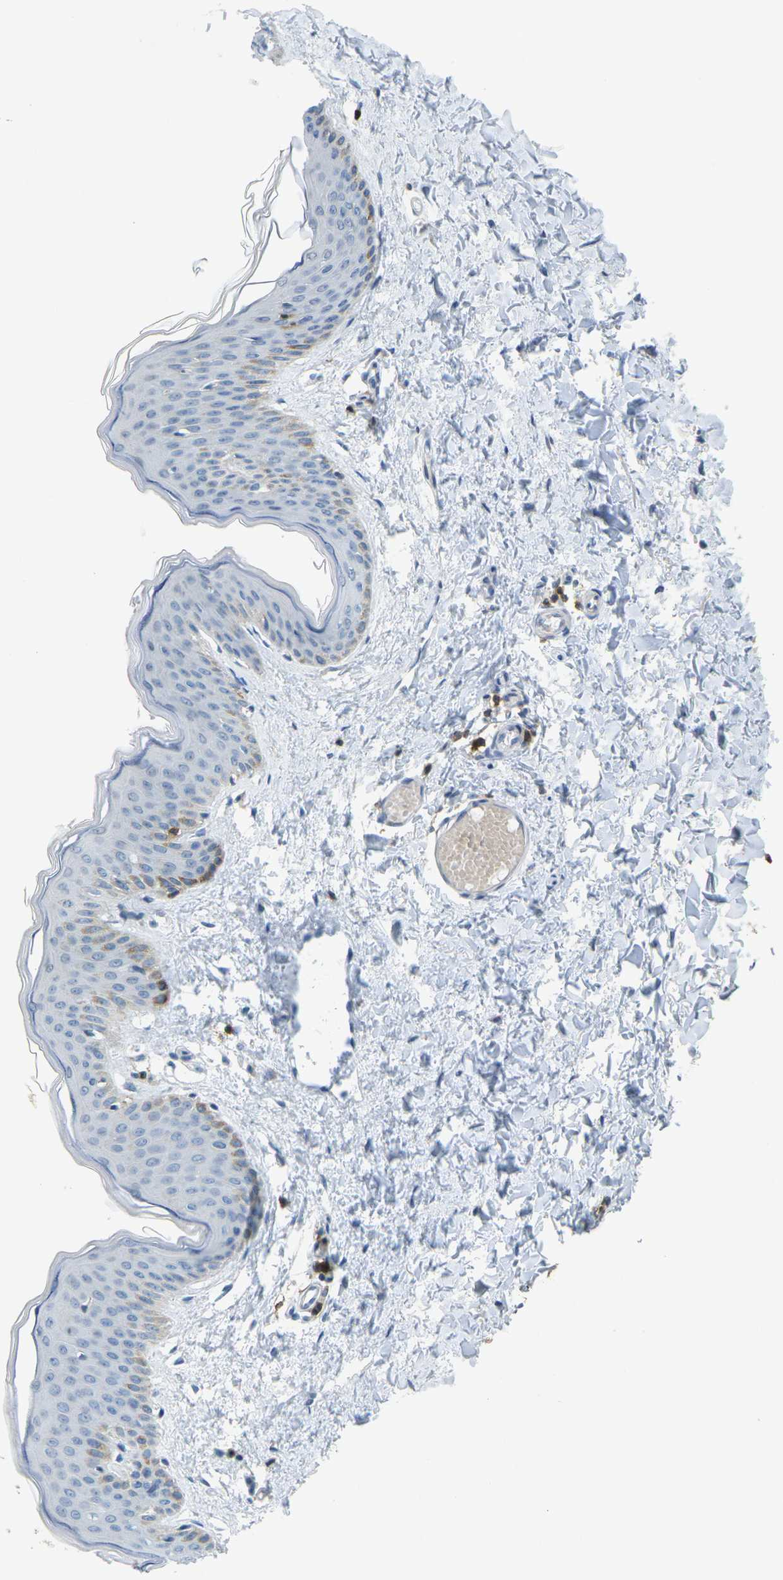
{"staining": {"intensity": "negative", "quantity": "none", "location": "none"}, "tissue": "skin", "cell_type": "Fibroblasts", "image_type": "normal", "snomed": [{"axis": "morphology", "description": "Normal tissue, NOS"}, {"axis": "topography", "description": "Skin"}], "caption": "Human skin stained for a protein using immunohistochemistry (IHC) exhibits no positivity in fibroblasts.", "gene": "CD3D", "patient": {"sex": "female", "age": 17}}